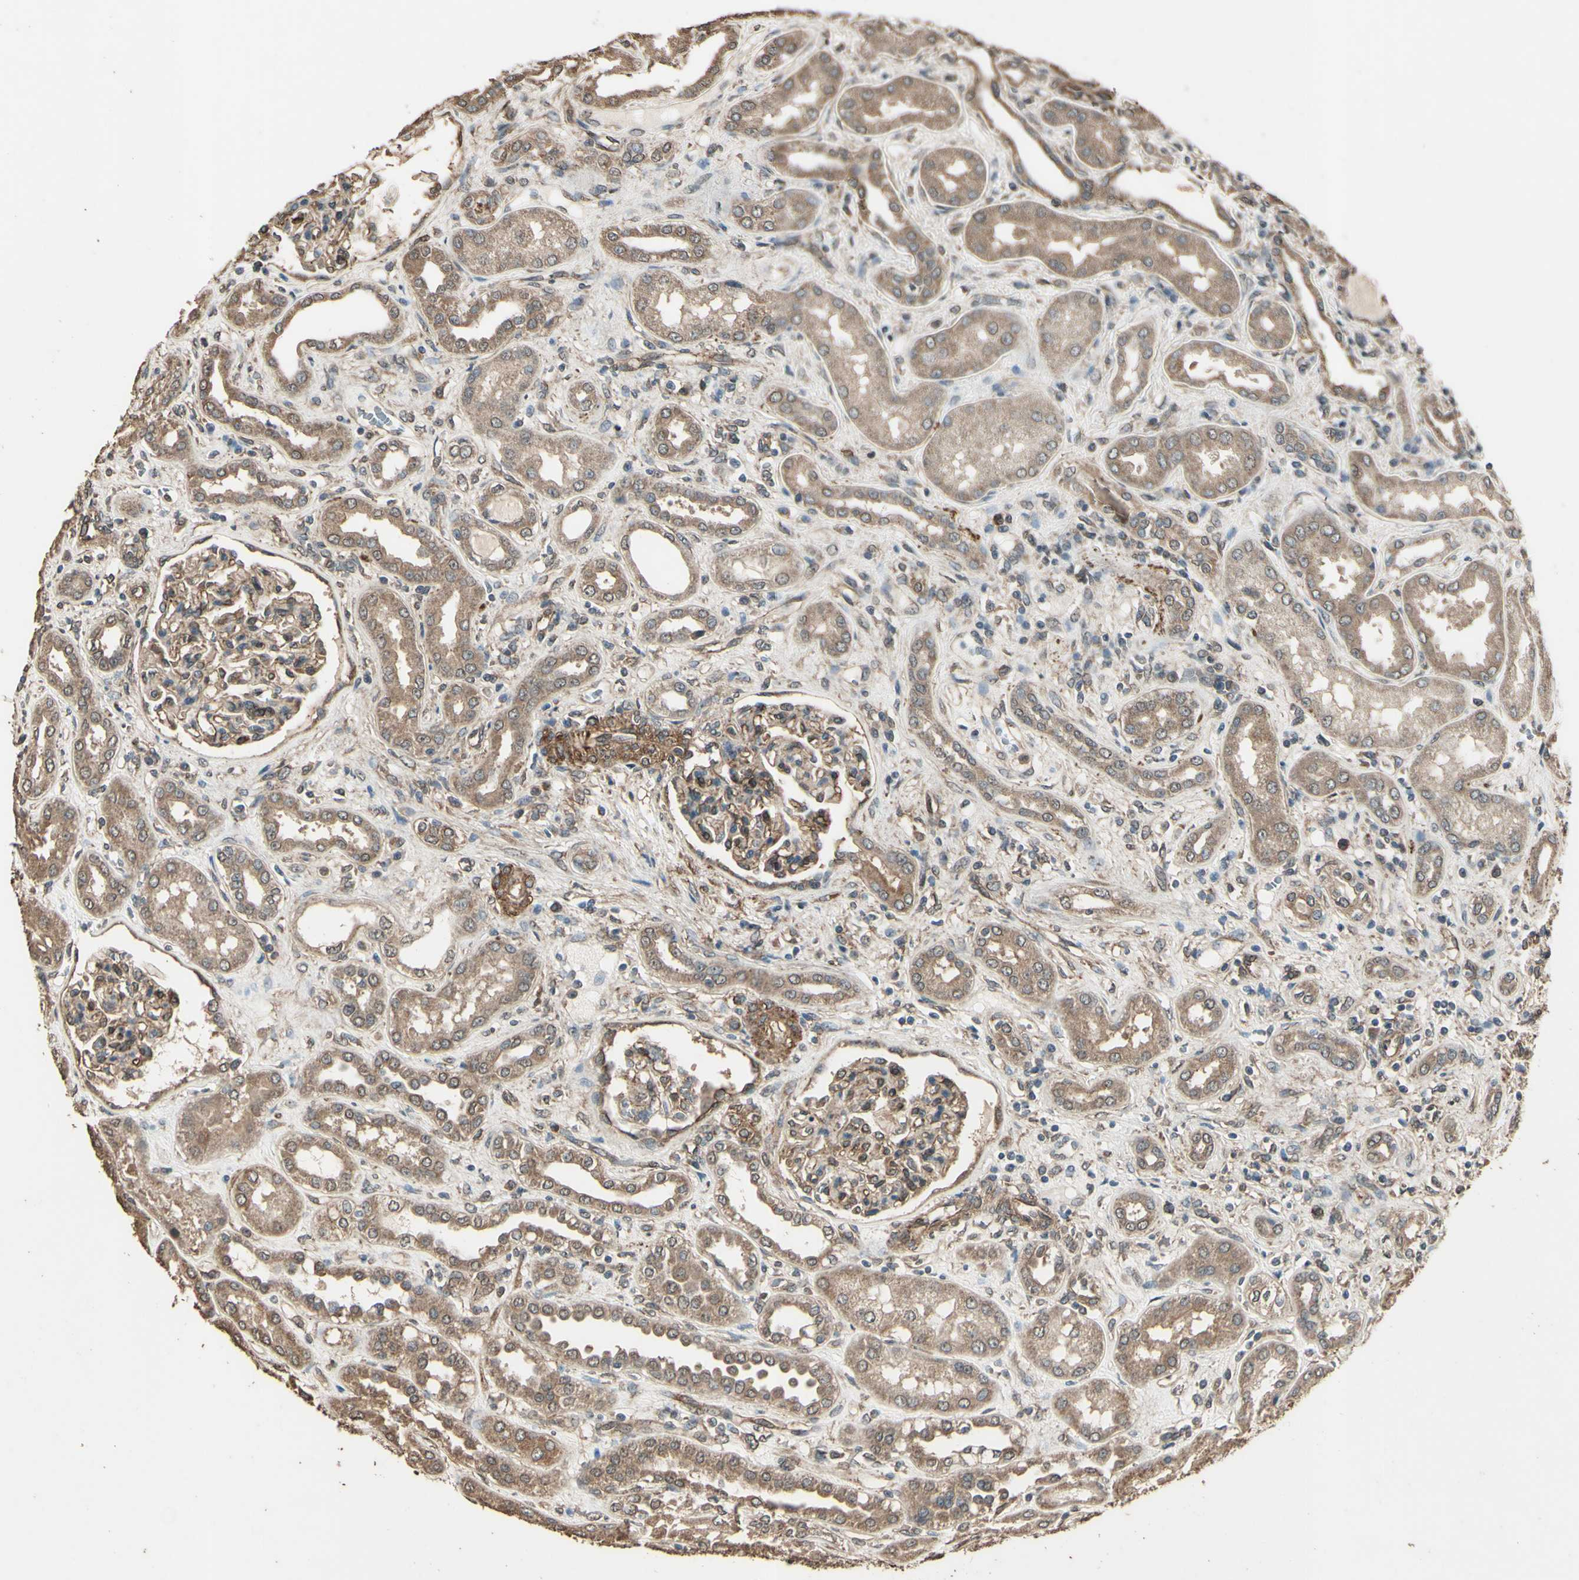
{"staining": {"intensity": "moderate", "quantity": ">75%", "location": "cytoplasmic/membranous"}, "tissue": "kidney", "cell_type": "Cells in glomeruli", "image_type": "normal", "snomed": [{"axis": "morphology", "description": "Normal tissue, NOS"}, {"axis": "topography", "description": "Kidney"}], "caption": "Immunohistochemistry staining of normal kidney, which displays medium levels of moderate cytoplasmic/membranous positivity in about >75% of cells in glomeruli indicating moderate cytoplasmic/membranous protein staining. The staining was performed using DAB (3,3'-diaminobenzidine) (brown) for protein detection and nuclei were counterstained in hematoxylin (blue).", "gene": "TSPO", "patient": {"sex": "male", "age": 59}}